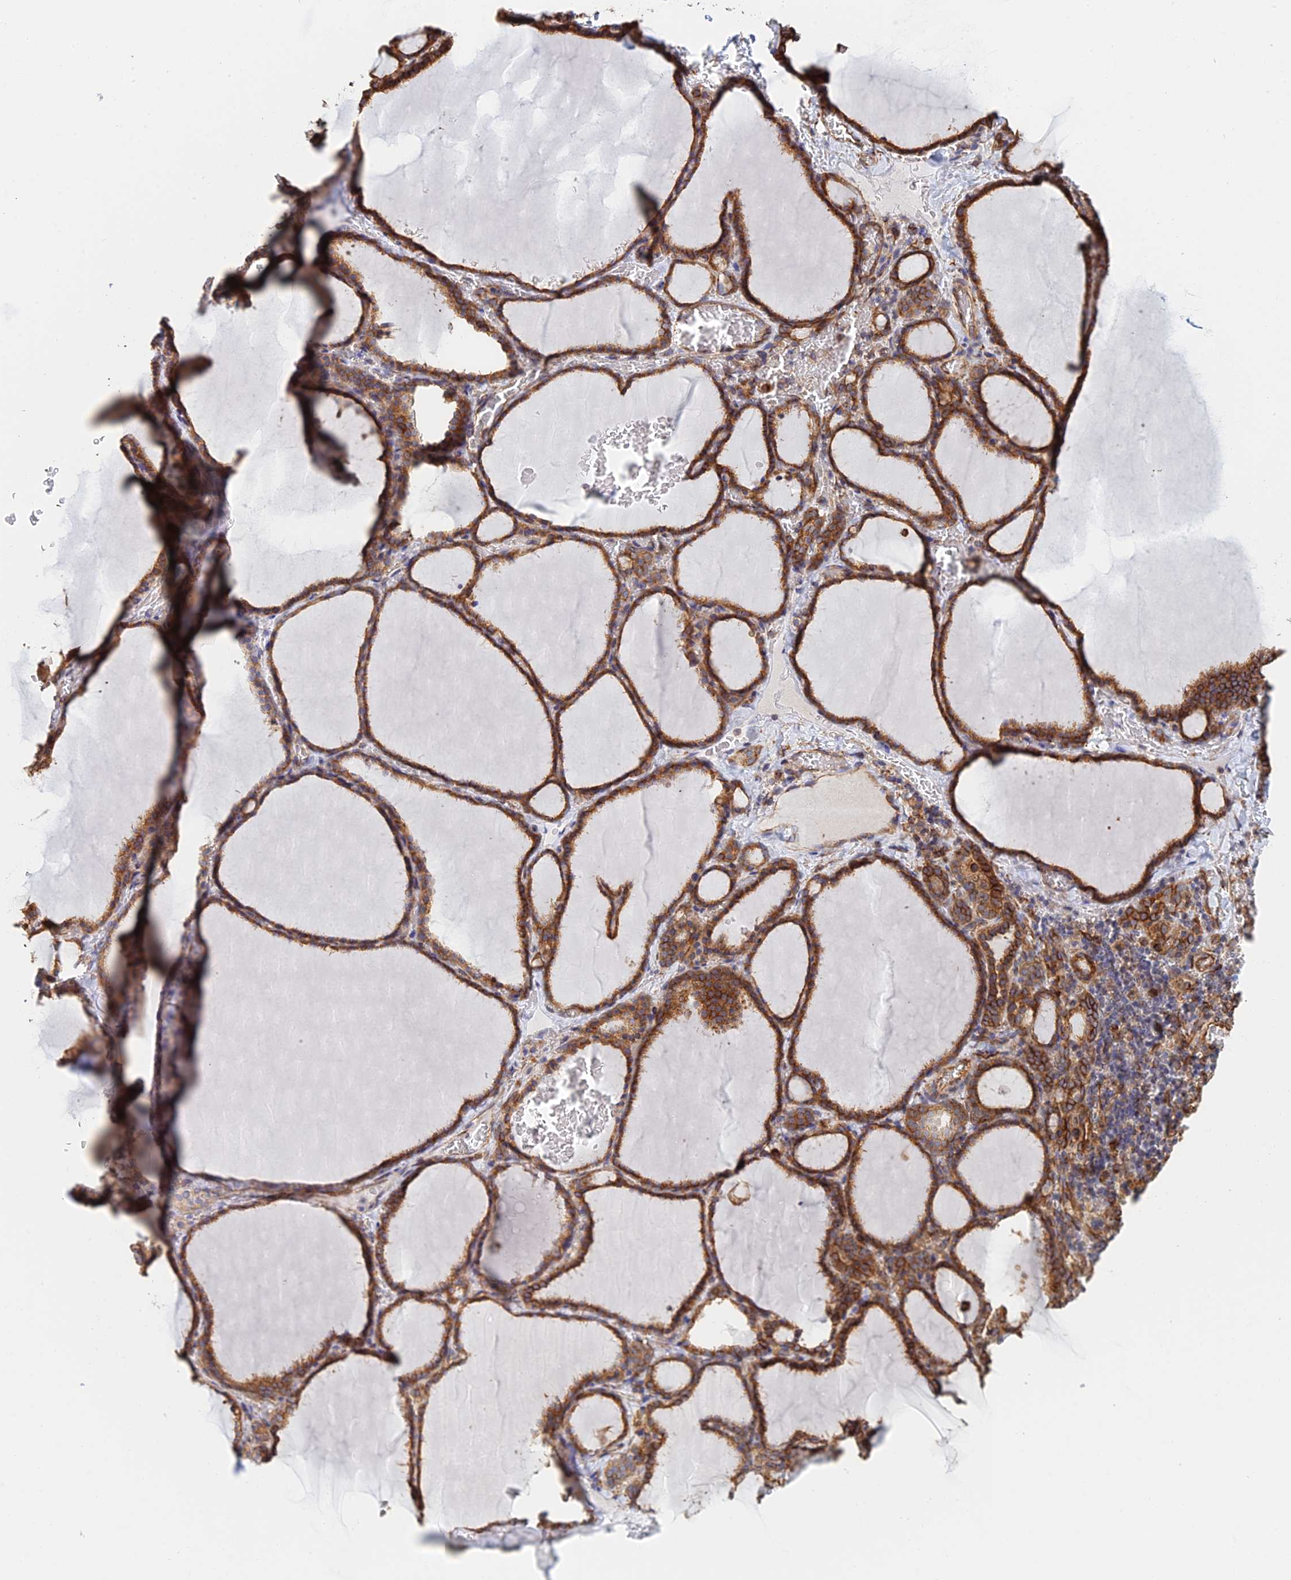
{"staining": {"intensity": "strong", "quantity": ">75%", "location": "cytoplasmic/membranous"}, "tissue": "thyroid gland", "cell_type": "Glandular cells", "image_type": "normal", "snomed": [{"axis": "morphology", "description": "Normal tissue, NOS"}, {"axis": "topography", "description": "Thyroid gland"}], "caption": "An image of human thyroid gland stained for a protein displays strong cytoplasmic/membranous brown staining in glandular cells.", "gene": "WBP11", "patient": {"sex": "female", "age": 39}}